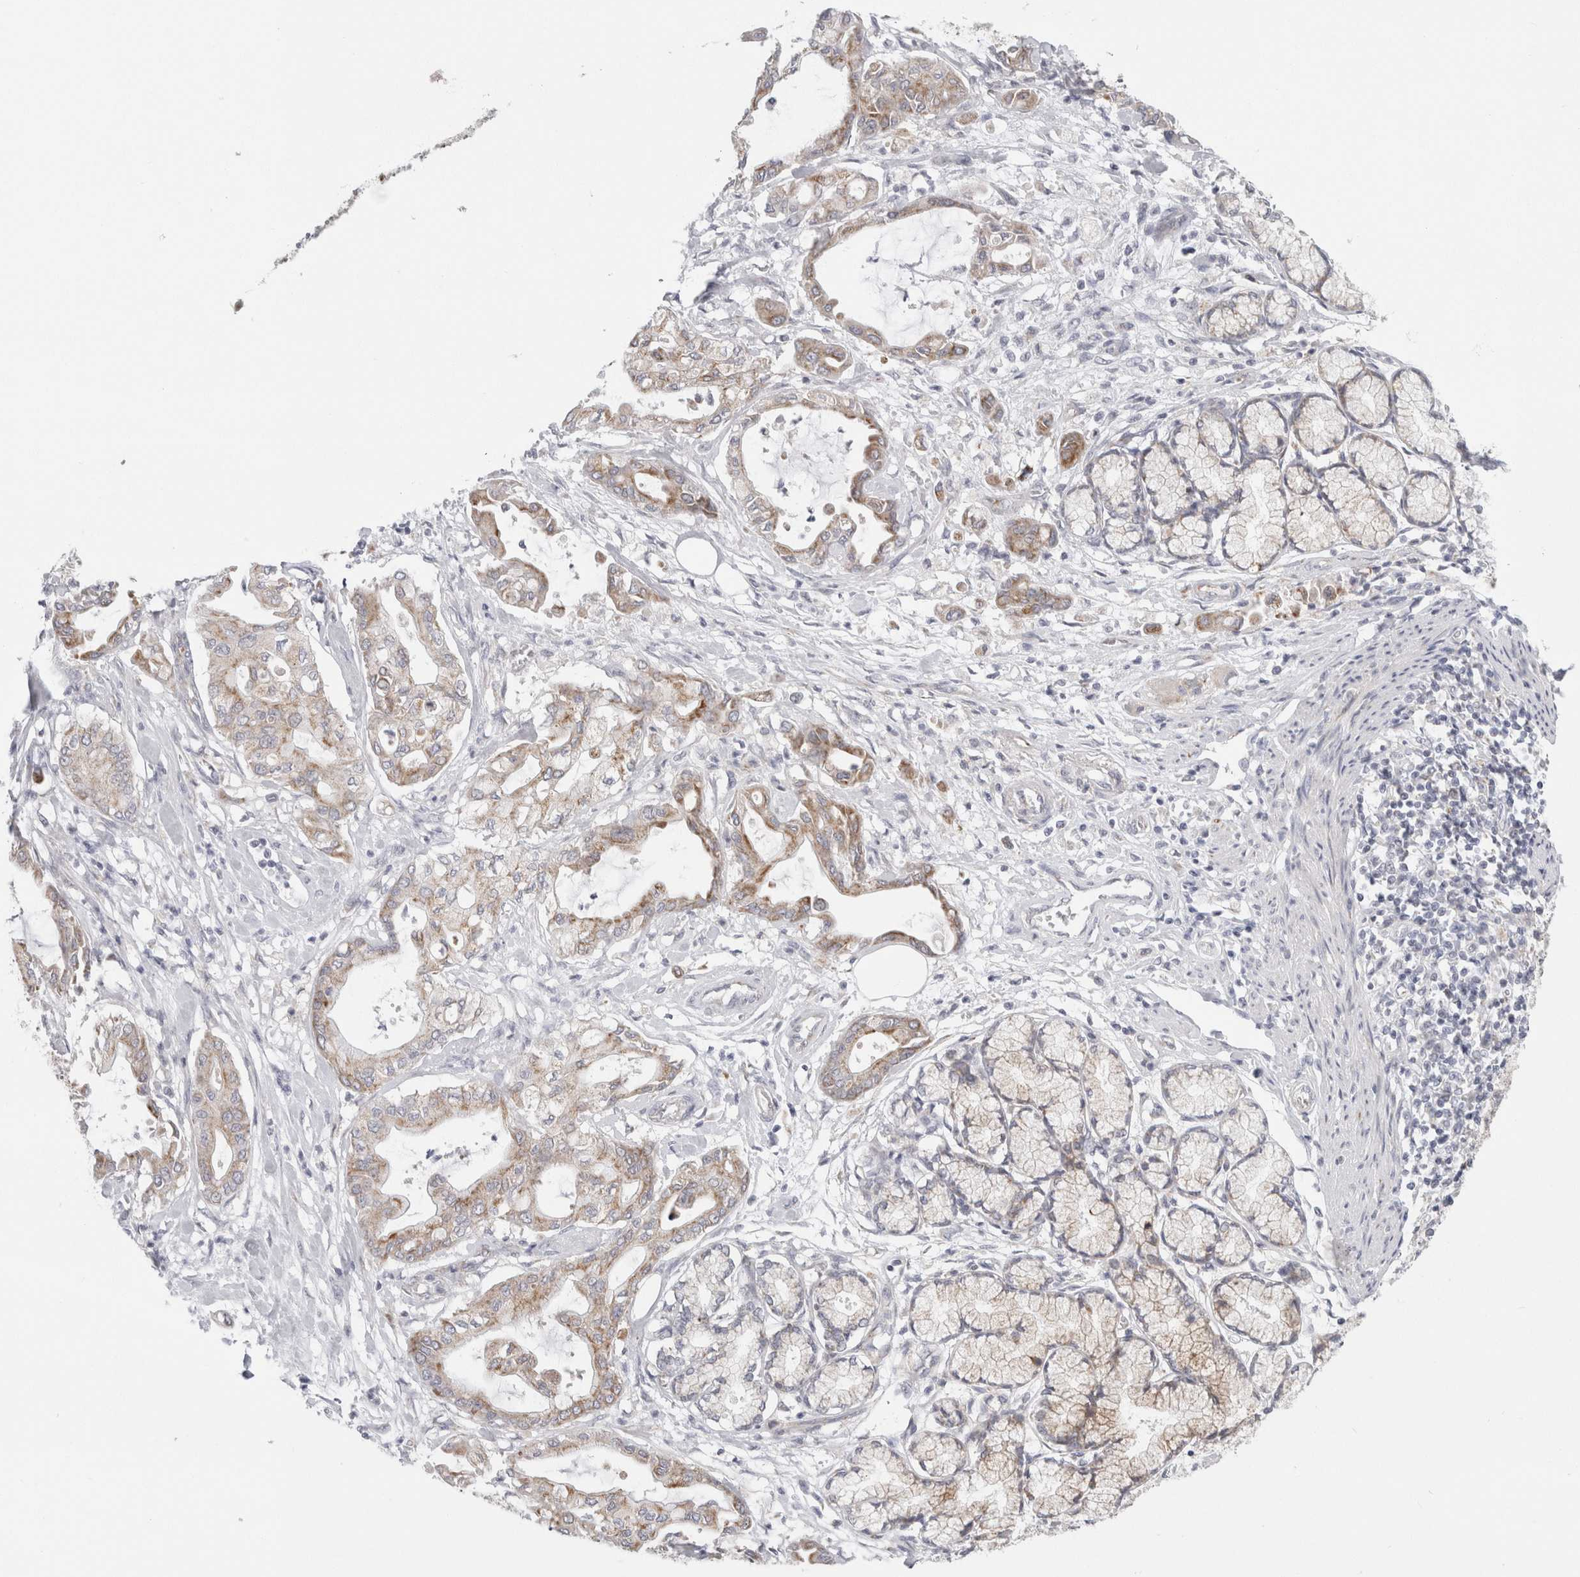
{"staining": {"intensity": "moderate", "quantity": ">75%", "location": "cytoplasmic/membranous"}, "tissue": "pancreatic cancer", "cell_type": "Tumor cells", "image_type": "cancer", "snomed": [{"axis": "morphology", "description": "Adenocarcinoma, NOS"}, {"axis": "morphology", "description": "Adenocarcinoma, metastatic, NOS"}, {"axis": "topography", "description": "Lymph node"}, {"axis": "topography", "description": "Pancreas"}, {"axis": "topography", "description": "Duodenum"}], "caption": "This micrograph exhibits immunohistochemistry (IHC) staining of human adenocarcinoma (pancreatic), with medium moderate cytoplasmic/membranous positivity in approximately >75% of tumor cells.", "gene": "FAHD1", "patient": {"sex": "female", "age": 64}}